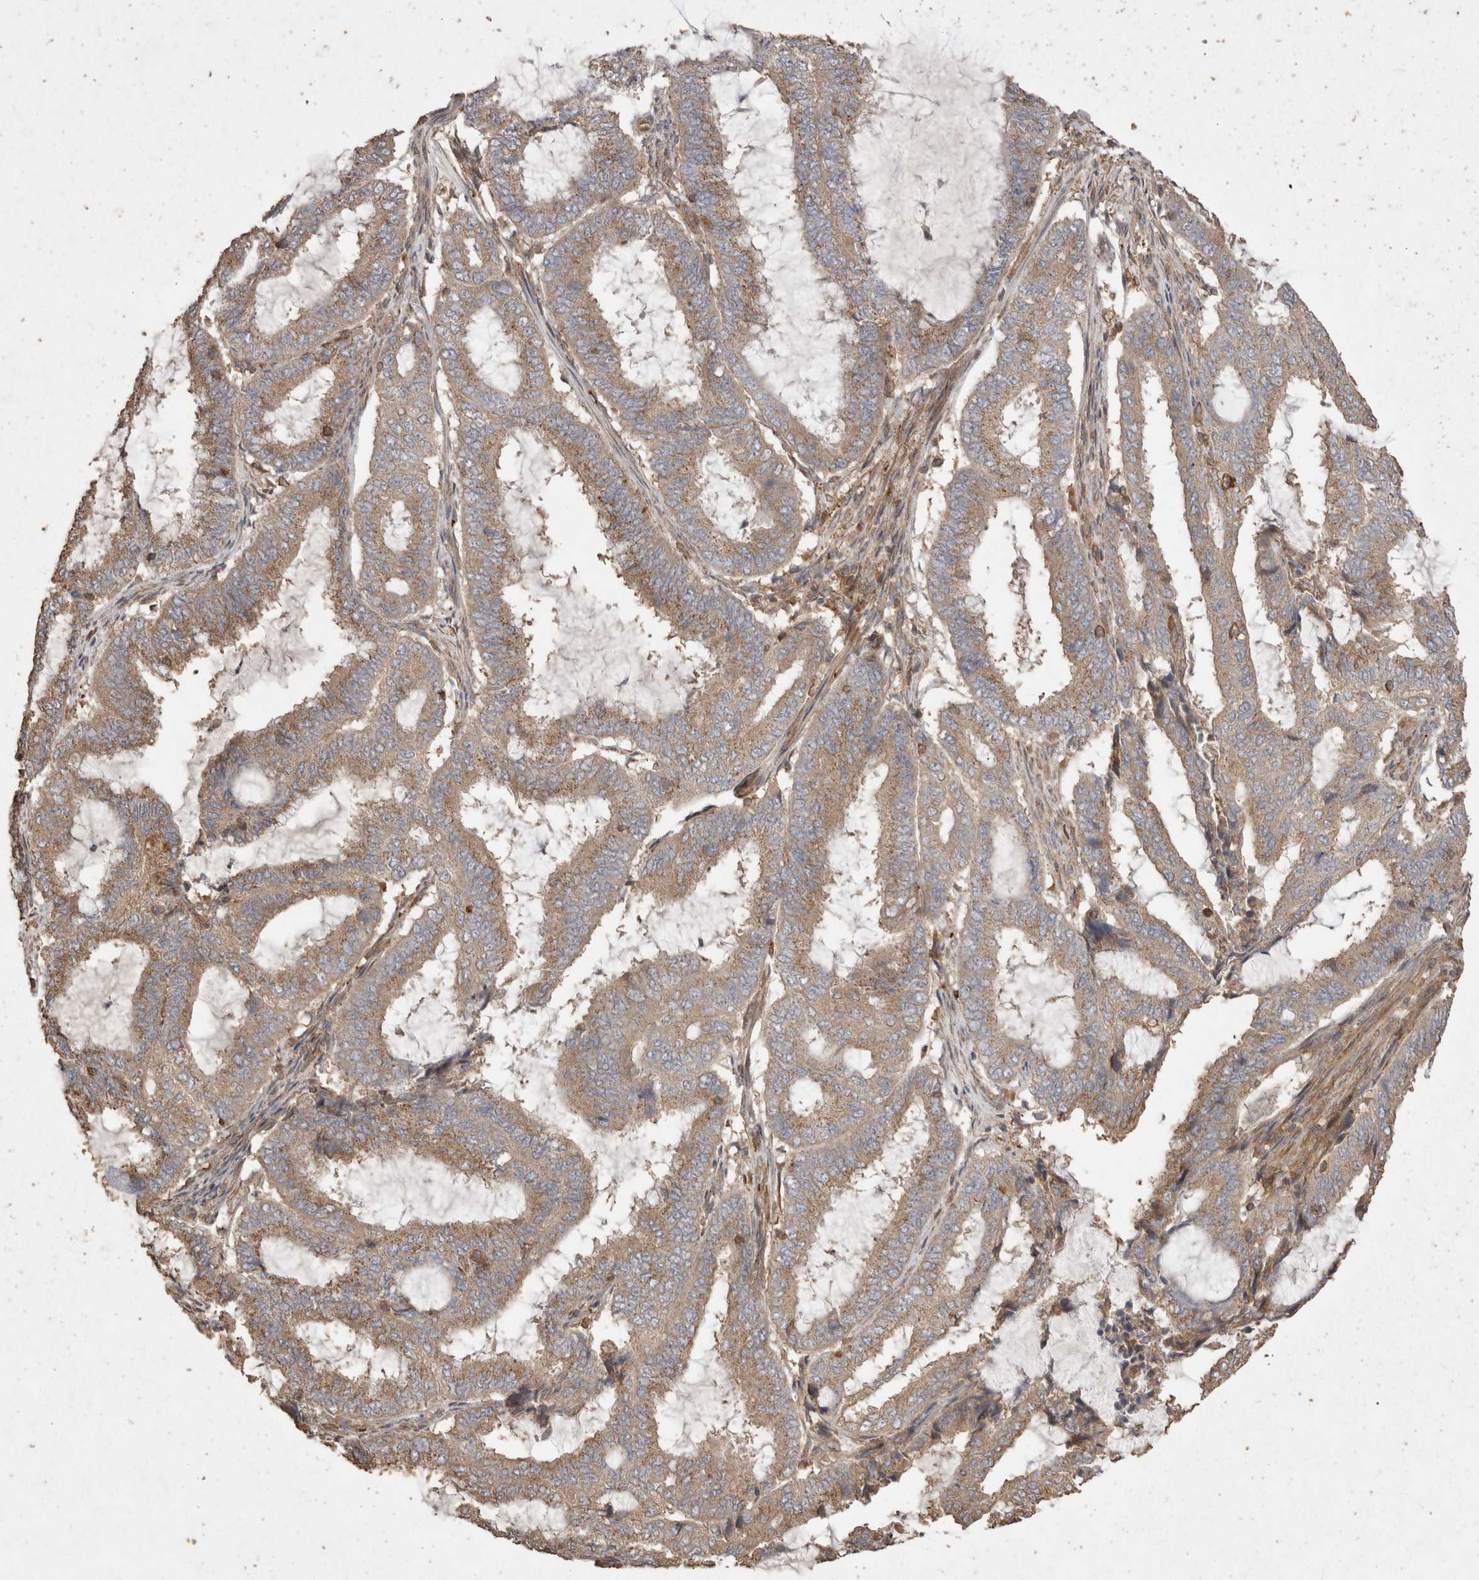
{"staining": {"intensity": "moderate", "quantity": ">75%", "location": "cytoplasmic/membranous"}, "tissue": "endometrial cancer", "cell_type": "Tumor cells", "image_type": "cancer", "snomed": [{"axis": "morphology", "description": "Adenocarcinoma, NOS"}, {"axis": "topography", "description": "Endometrium"}], "caption": "This micrograph shows endometrial cancer stained with immunohistochemistry (IHC) to label a protein in brown. The cytoplasmic/membranous of tumor cells show moderate positivity for the protein. Nuclei are counter-stained blue.", "gene": "SNX31", "patient": {"sex": "female", "age": 51}}